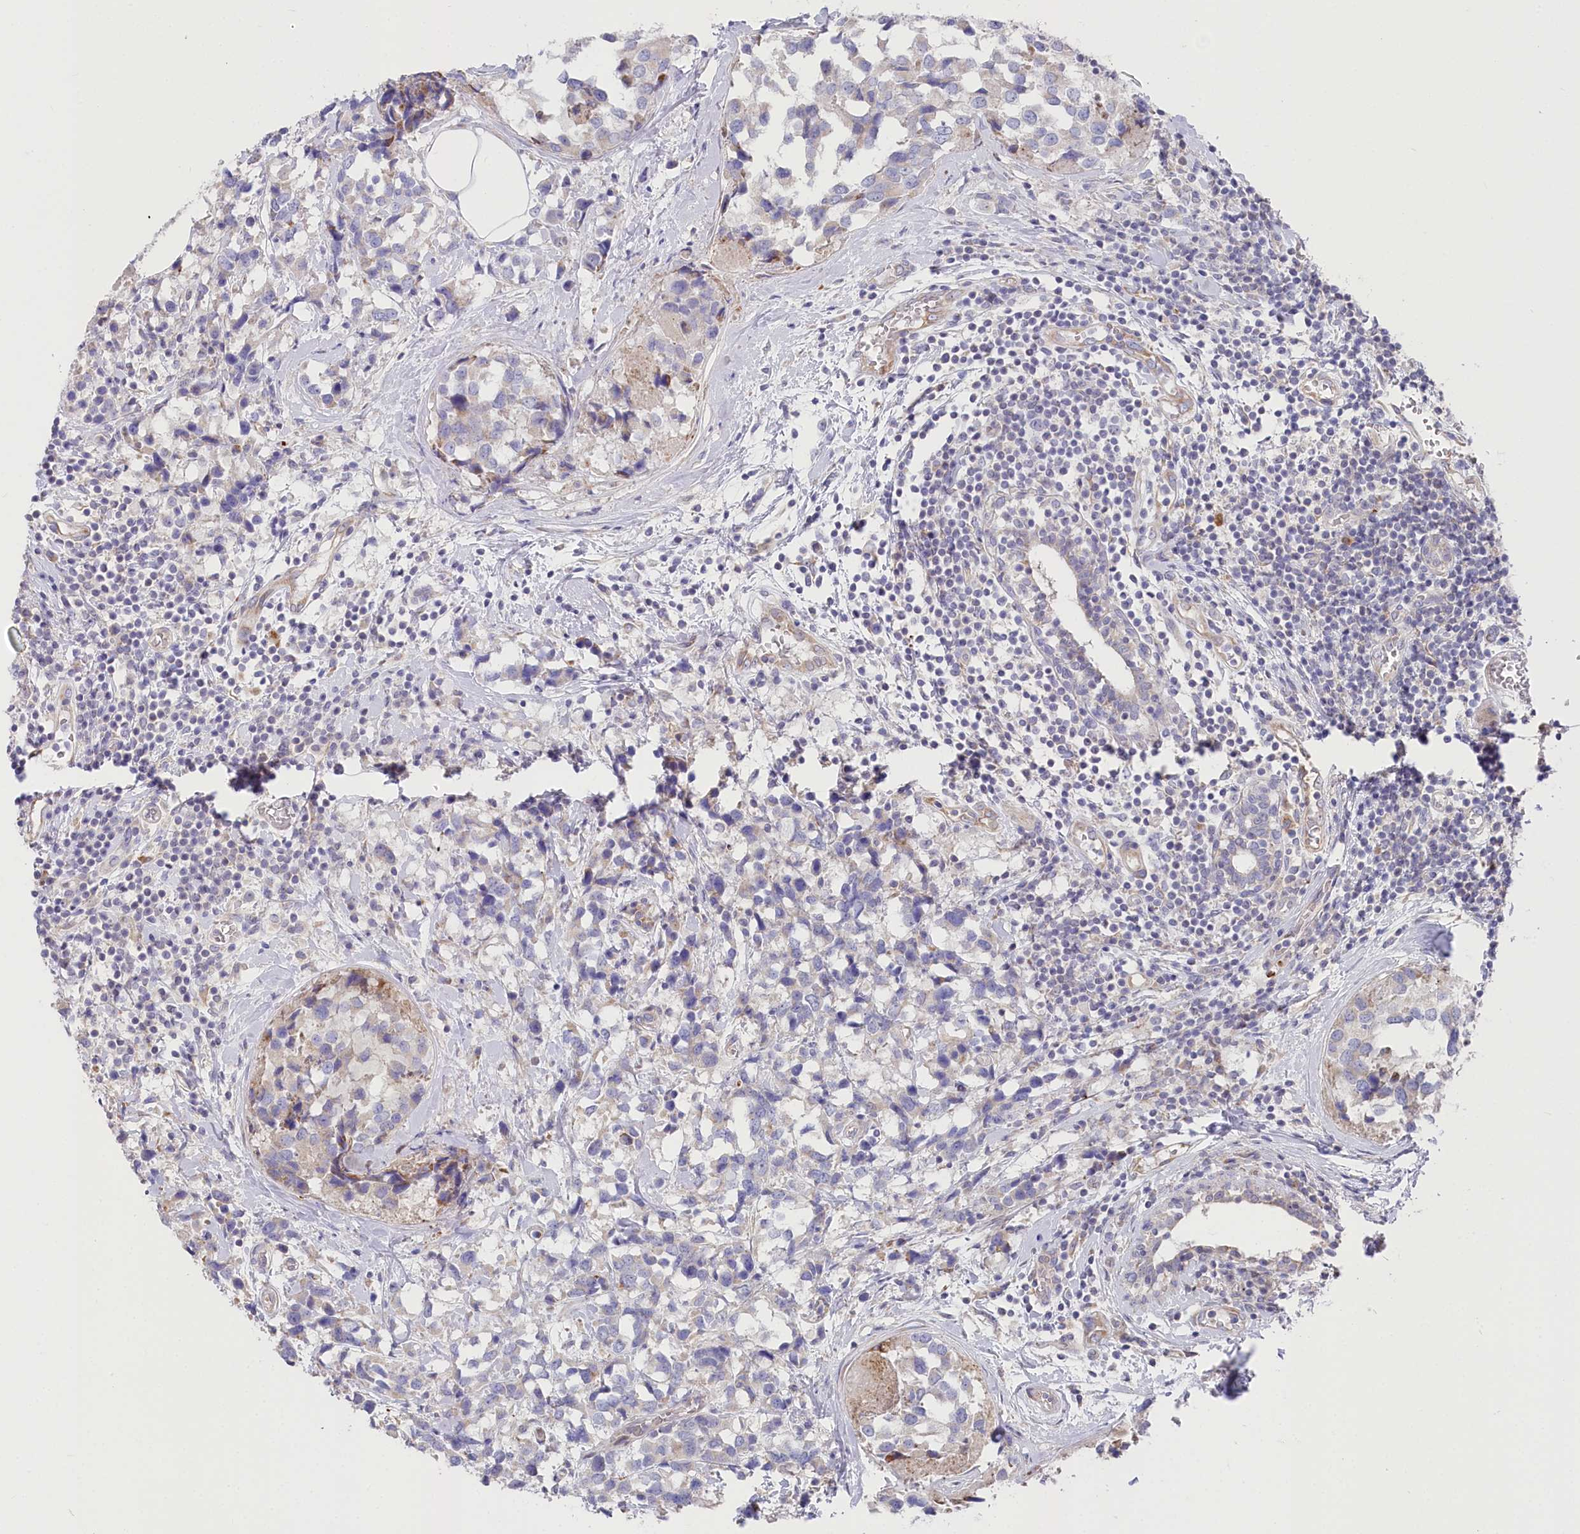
{"staining": {"intensity": "negative", "quantity": "none", "location": "none"}, "tissue": "breast cancer", "cell_type": "Tumor cells", "image_type": "cancer", "snomed": [{"axis": "morphology", "description": "Lobular carcinoma"}, {"axis": "topography", "description": "Breast"}], "caption": "Tumor cells are negative for brown protein staining in lobular carcinoma (breast).", "gene": "POGLUT1", "patient": {"sex": "female", "age": 59}}